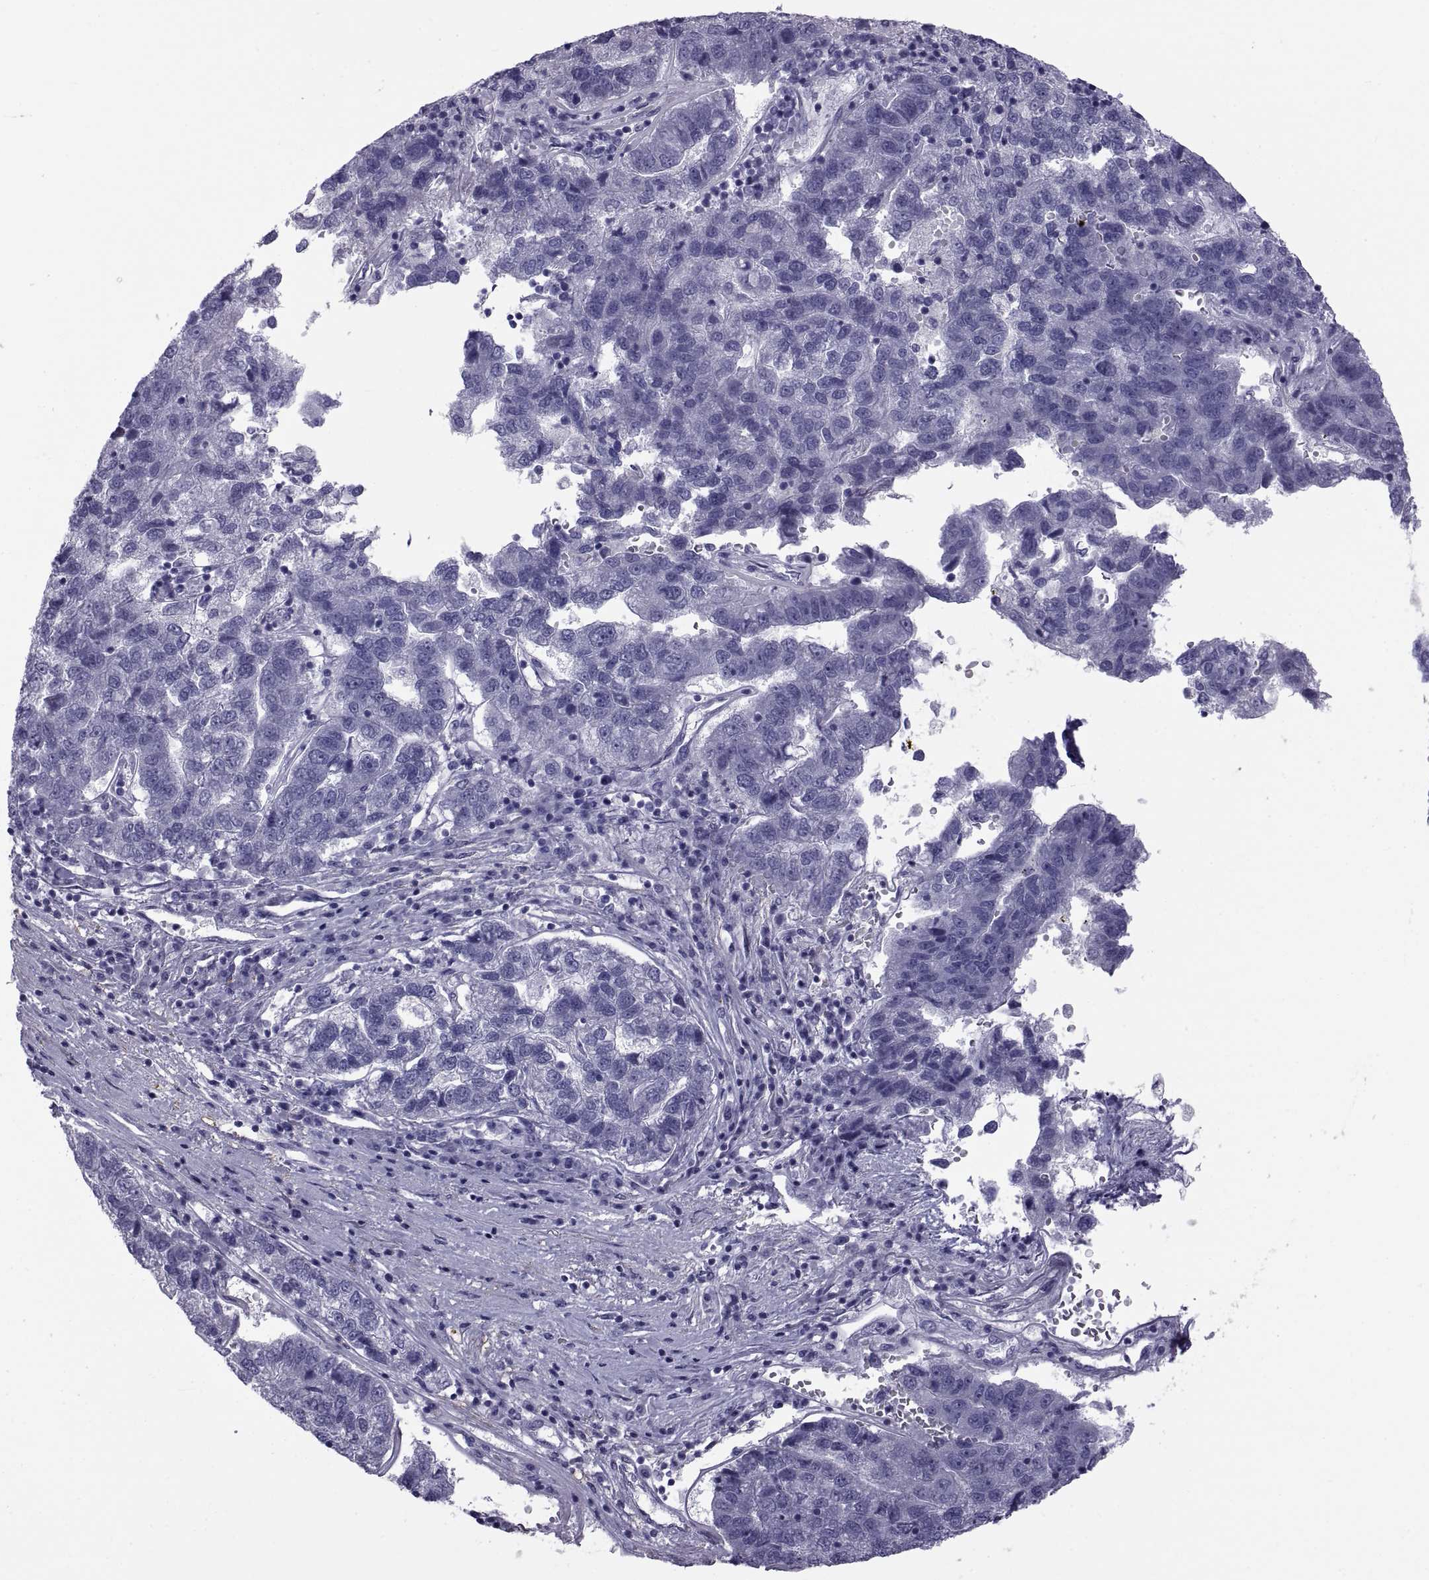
{"staining": {"intensity": "negative", "quantity": "none", "location": "none"}, "tissue": "pancreatic cancer", "cell_type": "Tumor cells", "image_type": "cancer", "snomed": [{"axis": "morphology", "description": "Adenocarcinoma, NOS"}, {"axis": "topography", "description": "Pancreas"}], "caption": "Adenocarcinoma (pancreatic) was stained to show a protein in brown. There is no significant expression in tumor cells. Brightfield microscopy of IHC stained with DAB (brown) and hematoxylin (blue), captured at high magnification.", "gene": "MAGEB1", "patient": {"sex": "female", "age": 61}}